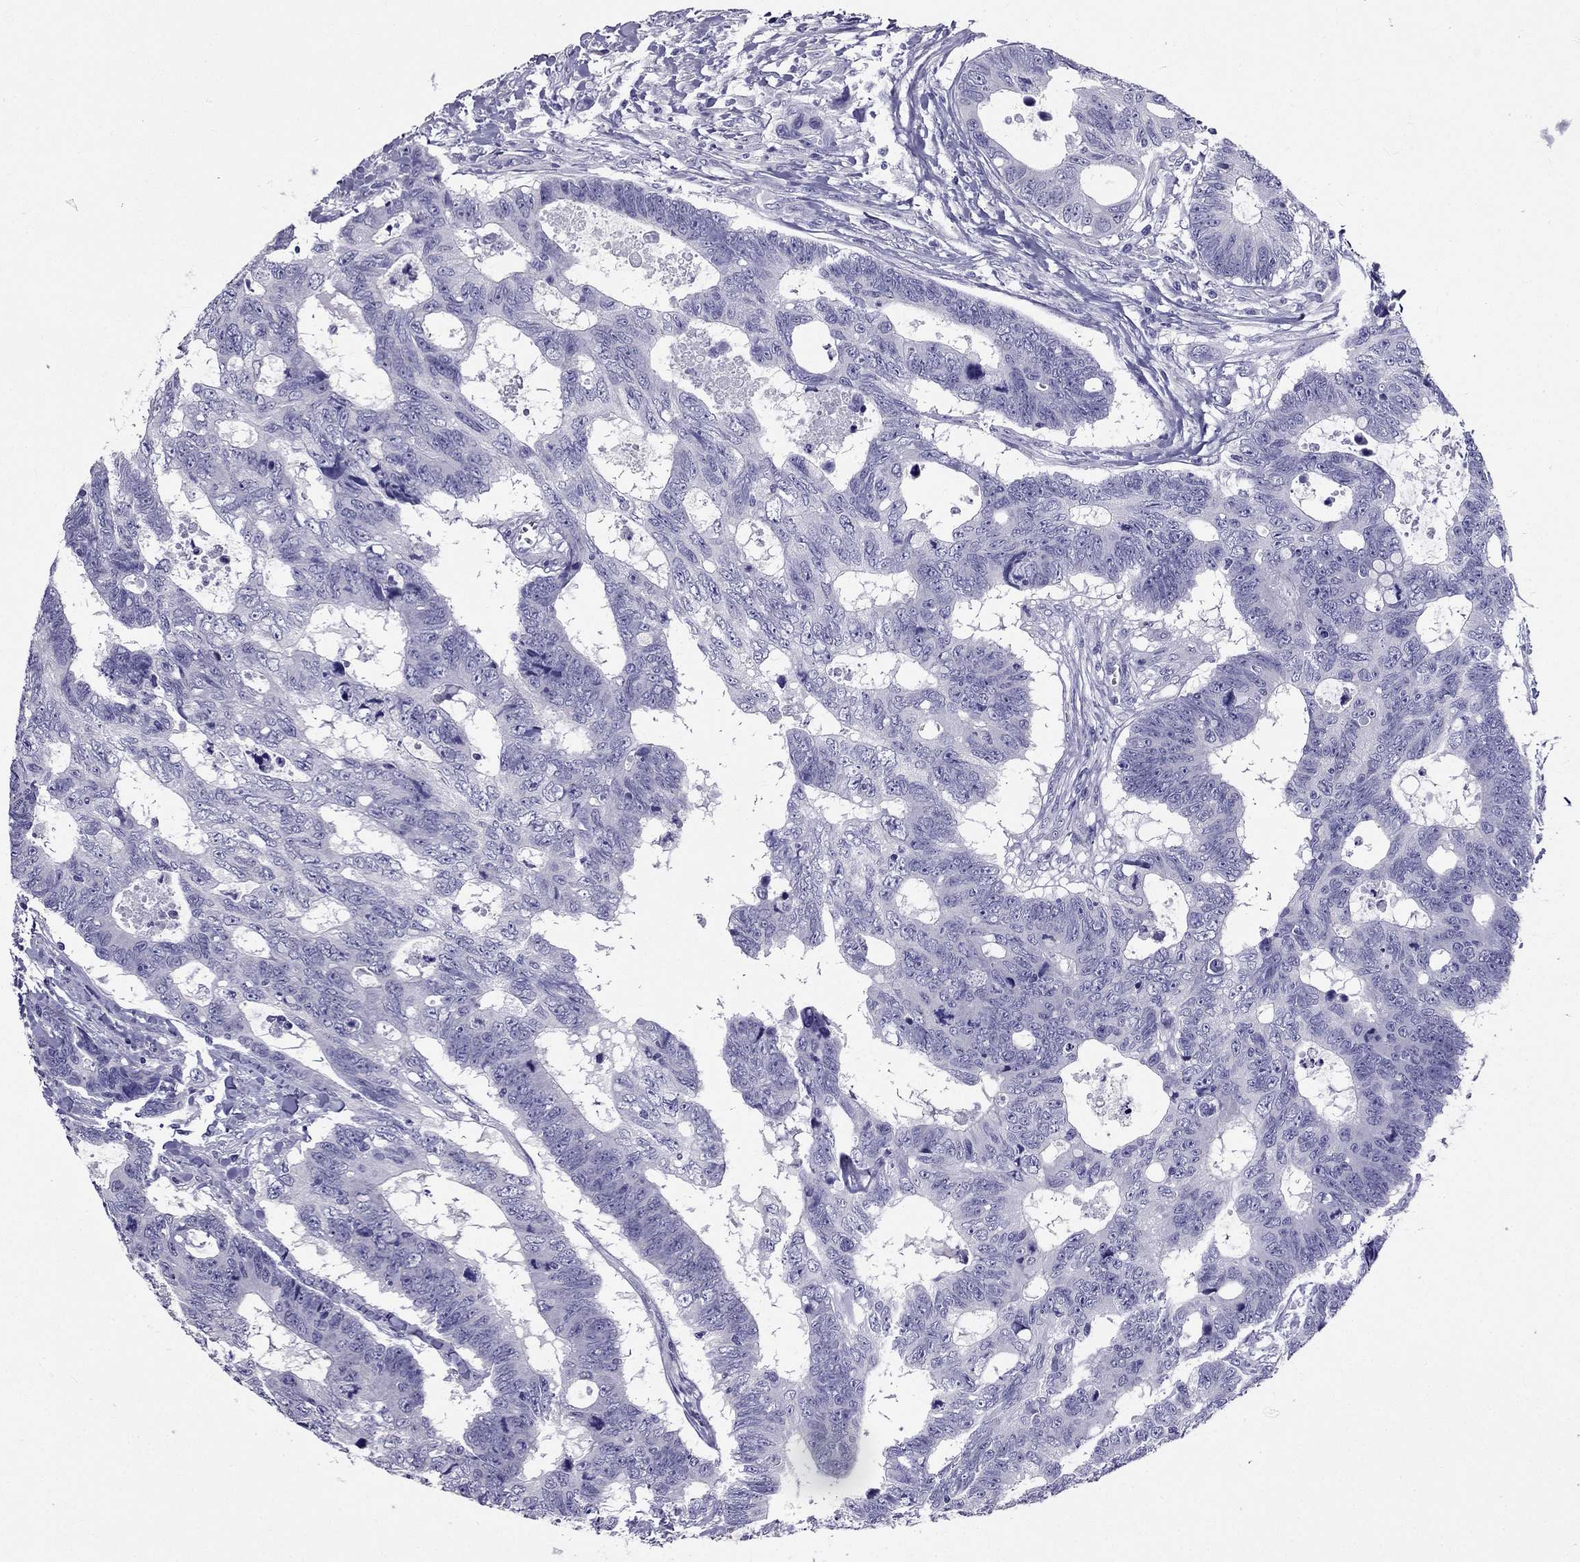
{"staining": {"intensity": "negative", "quantity": "none", "location": "none"}, "tissue": "colorectal cancer", "cell_type": "Tumor cells", "image_type": "cancer", "snomed": [{"axis": "morphology", "description": "Adenocarcinoma, NOS"}, {"axis": "topography", "description": "Colon"}], "caption": "IHC micrograph of neoplastic tissue: colorectal cancer stained with DAB displays no significant protein staining in tumor cells.", "gene": "ZNF541", "patient": {"sex": "female", "age": 77}}